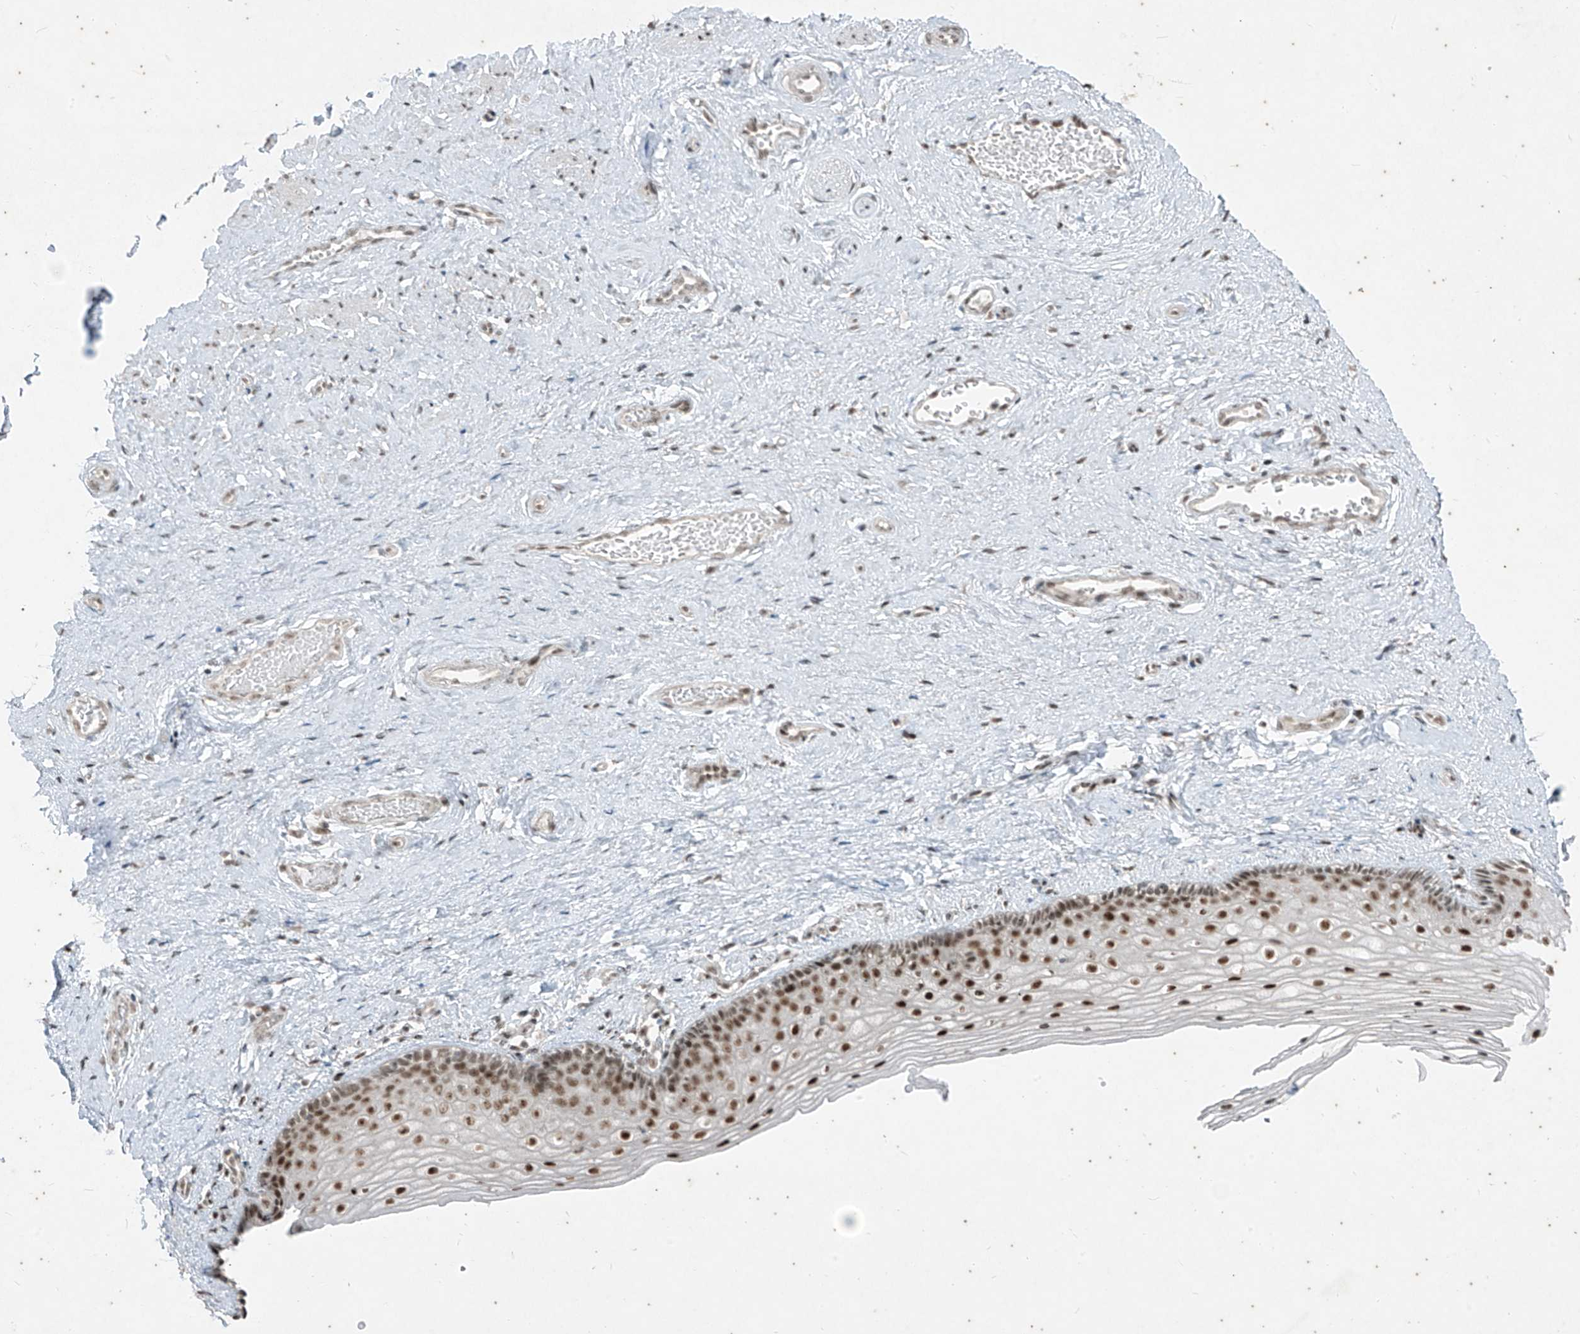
{"staining": {"intensity": "moderate", "quantity": ">75%", "location": "nuclear"}, "tissue": "vagina", "cell_type": "Squamous epithelial cells", "image_type": "normal", "snomed": [{"axis": "morphology", "description": "Normal tissue, NOS"}, {"axis": "topography", "description": "Vagina"}], "caption": "Immunohistochemical staining of unremarkable vagina demonstrates medium levels of moderate nuclear positivity in approximately >75% of squamous epithelial cells.", "gene": "ZNF354B", "patient": {"sex": "female", "age": 46}}